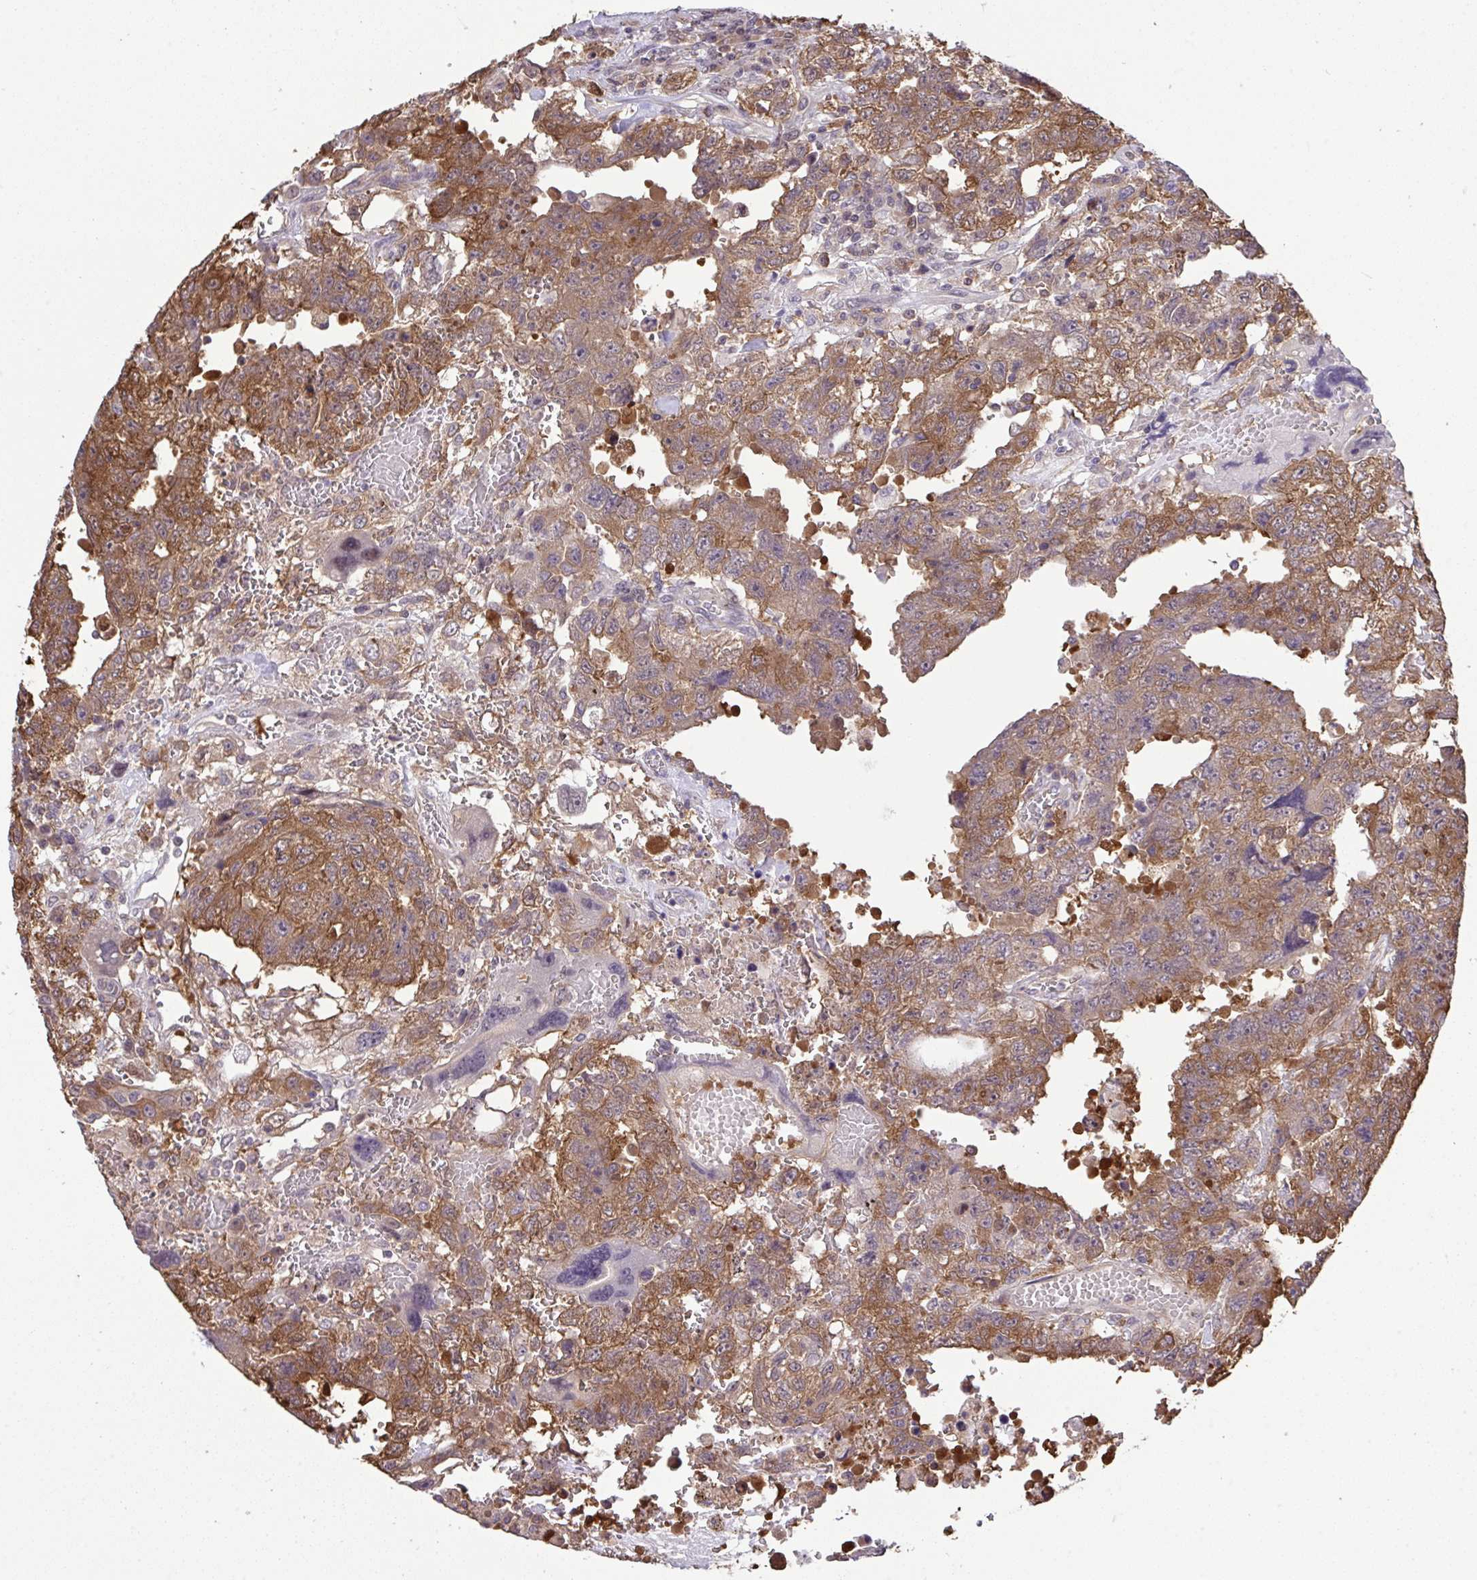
{"staining": {"intensity": "moderate", "quantity": ">75%", "location": "cytoplasmic/membranous"}, "tissue": "testis cancer", "cell_type": "Tumor cells", "image_type": "cancer", "snomed": [{"axis": "morphology", "description": "Carcinoma, Embryonal, NOS"}, {"axis": "topography", "description": "Testis"}], "caption": "Protein staining exhibits moderate cytoplasmic/membranous staining in approximately >75% of tumor cells in testis cancer (embryonal carcinoma). The protein is shown in brown color, while the nuclei are stained blue.", "gene": "C12orf57", "patient": {"sex": "male", "age": 26}}